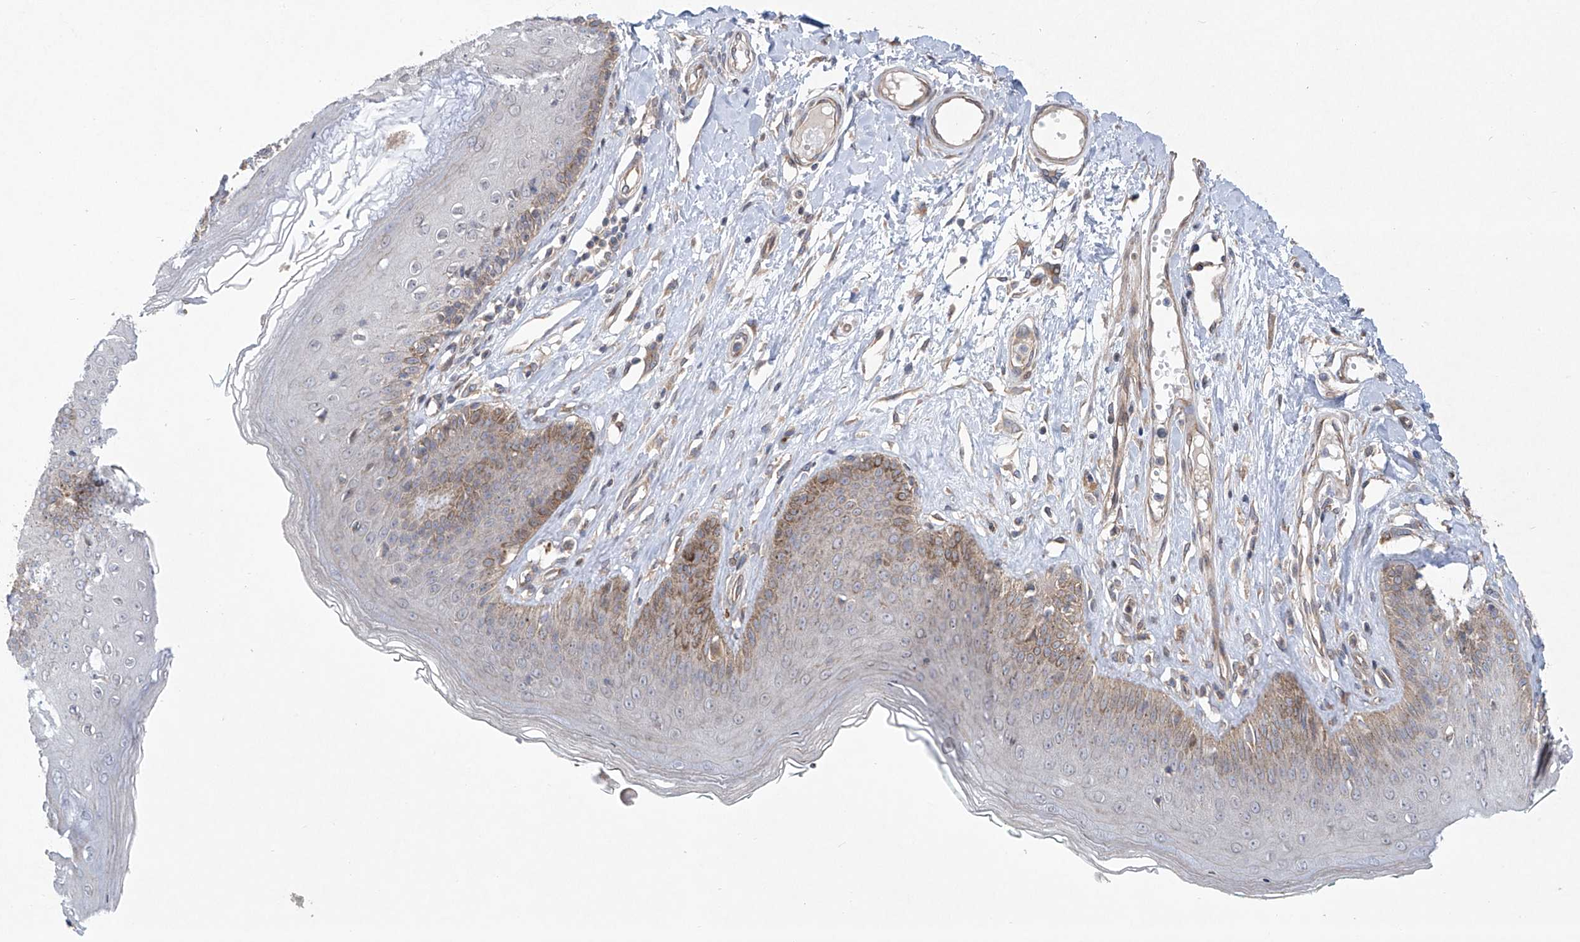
{"staining": {"intensity": "moderate", "quantity": "<25%", "location": "cytoplasmic/membranous"}, "tissue": "skin", "cell_type": "Epidermal cells", "image_type": "normal", "snomed": [{"axis": "morphology", "description": "Normal tissue, NOS"}, {"axis": "morphology", "description": "Squamous cell carcinoma, NOS"}, {"axis": "topography", "description": "Vulva"}], "caption": "Skin stained with DAB (3,3'-diaminobenzidine) immunohistochemistry (IHC) reveals low levels of moderate cytoplasmic/membranous staining in about <25% of epidermal cells. Using DAB (3,3'-diaminobenzidine) (brown) and hematoxylin (blue) stains, captured at high magnification using brightfield microscopy.", "gene": "KLC4", "patient": {"sex": "female", "age": 85}}